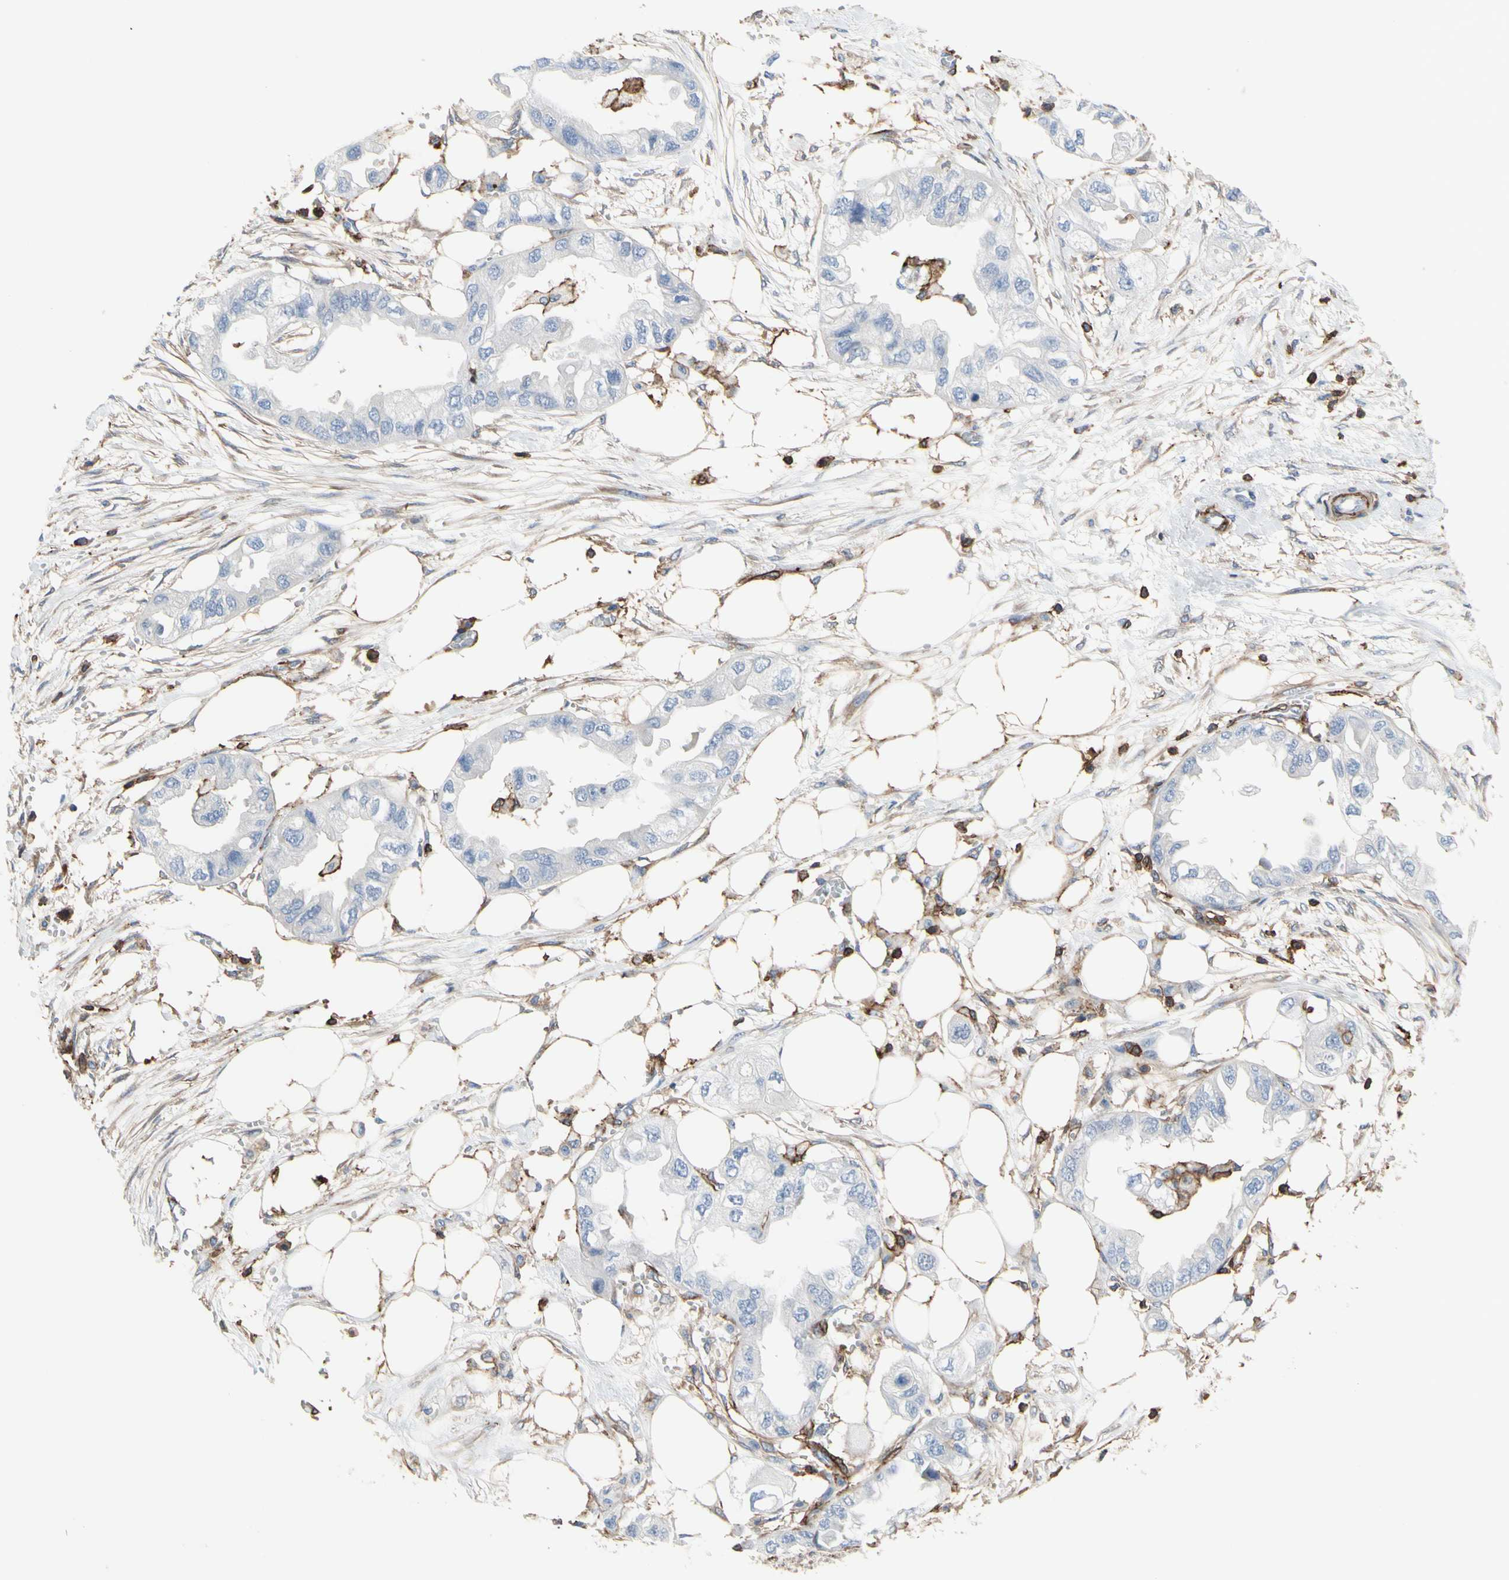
{"staining": {"intensity": "negative", "quantity": "none", "location": "none"}, "tissue": "endometrial cancer", "cell_type": "Tumor cells", "image_type": "cancer", "snomed": [{"axis": "morphology", "description": "Adenocarcinoma, NOS"}, {"axis": "topography", "description": "Endometrium"}], "caption": "DAB (3,3'-diaminobenzidine) immunohistochemical staining of endometrial cancer exhibits no significant staining in tumor cells.", "gene": "ANXA6", "patient": {"sex": "female", "age": 67}}